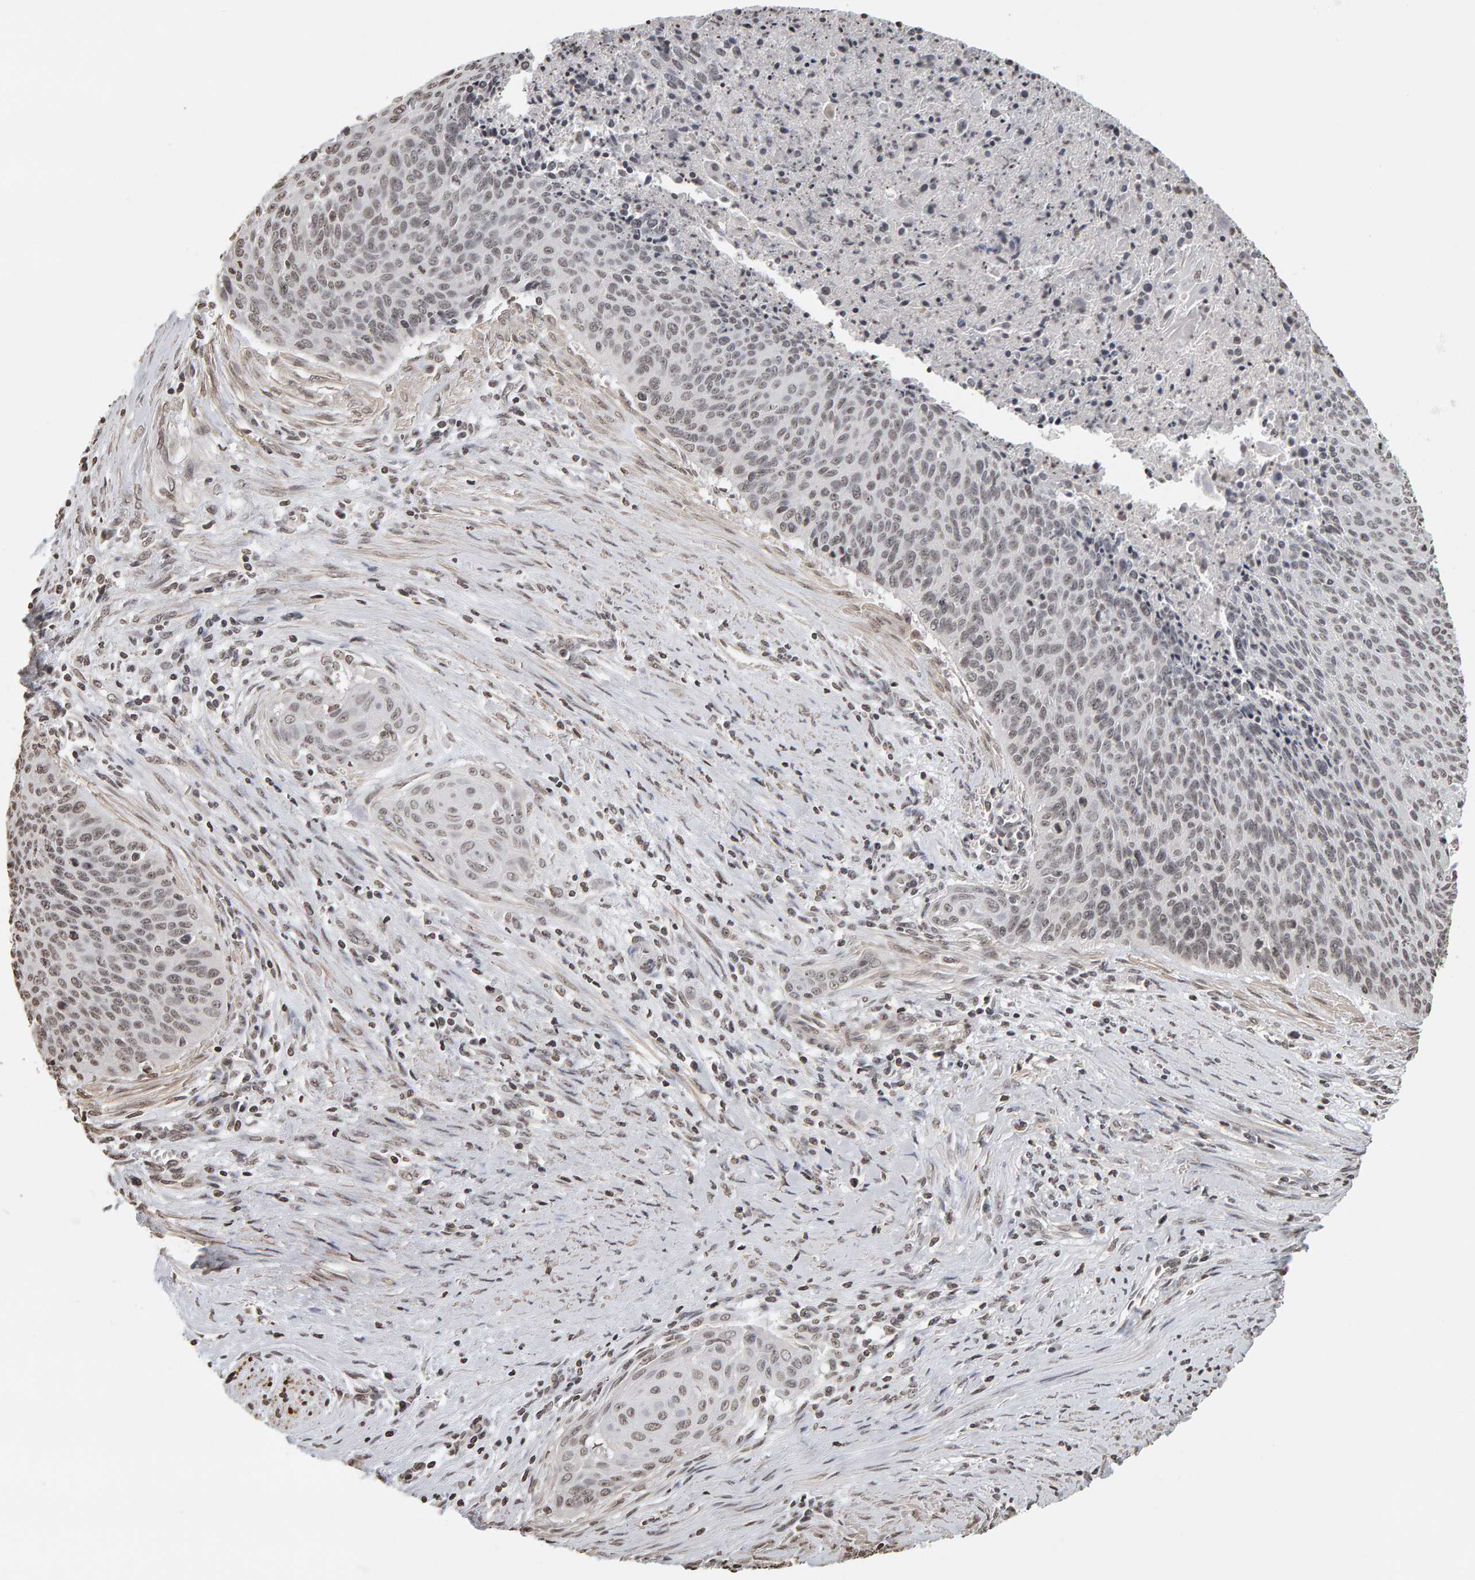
{"staining": {"intensity": "weak", "quantity": "25%-75%", "location": "nuclear"}, "tissue": "cervical cancer", "cell_type": "Tumor cells", "image_type": "cancer", "snomed": [{"axis": "morphology", "description": "Squamous cell carcinoma, NOS"}, {"axis": "topography", "description": "Cervix"}], "caption": "Human cervical squamous cell carcinoma stained with a brown dye reveals weak nuclear positive staining in approximately 25%-75% of tumor cells.", "gene": "AFF4", "patient": {"sex": "female", "age": 55}}